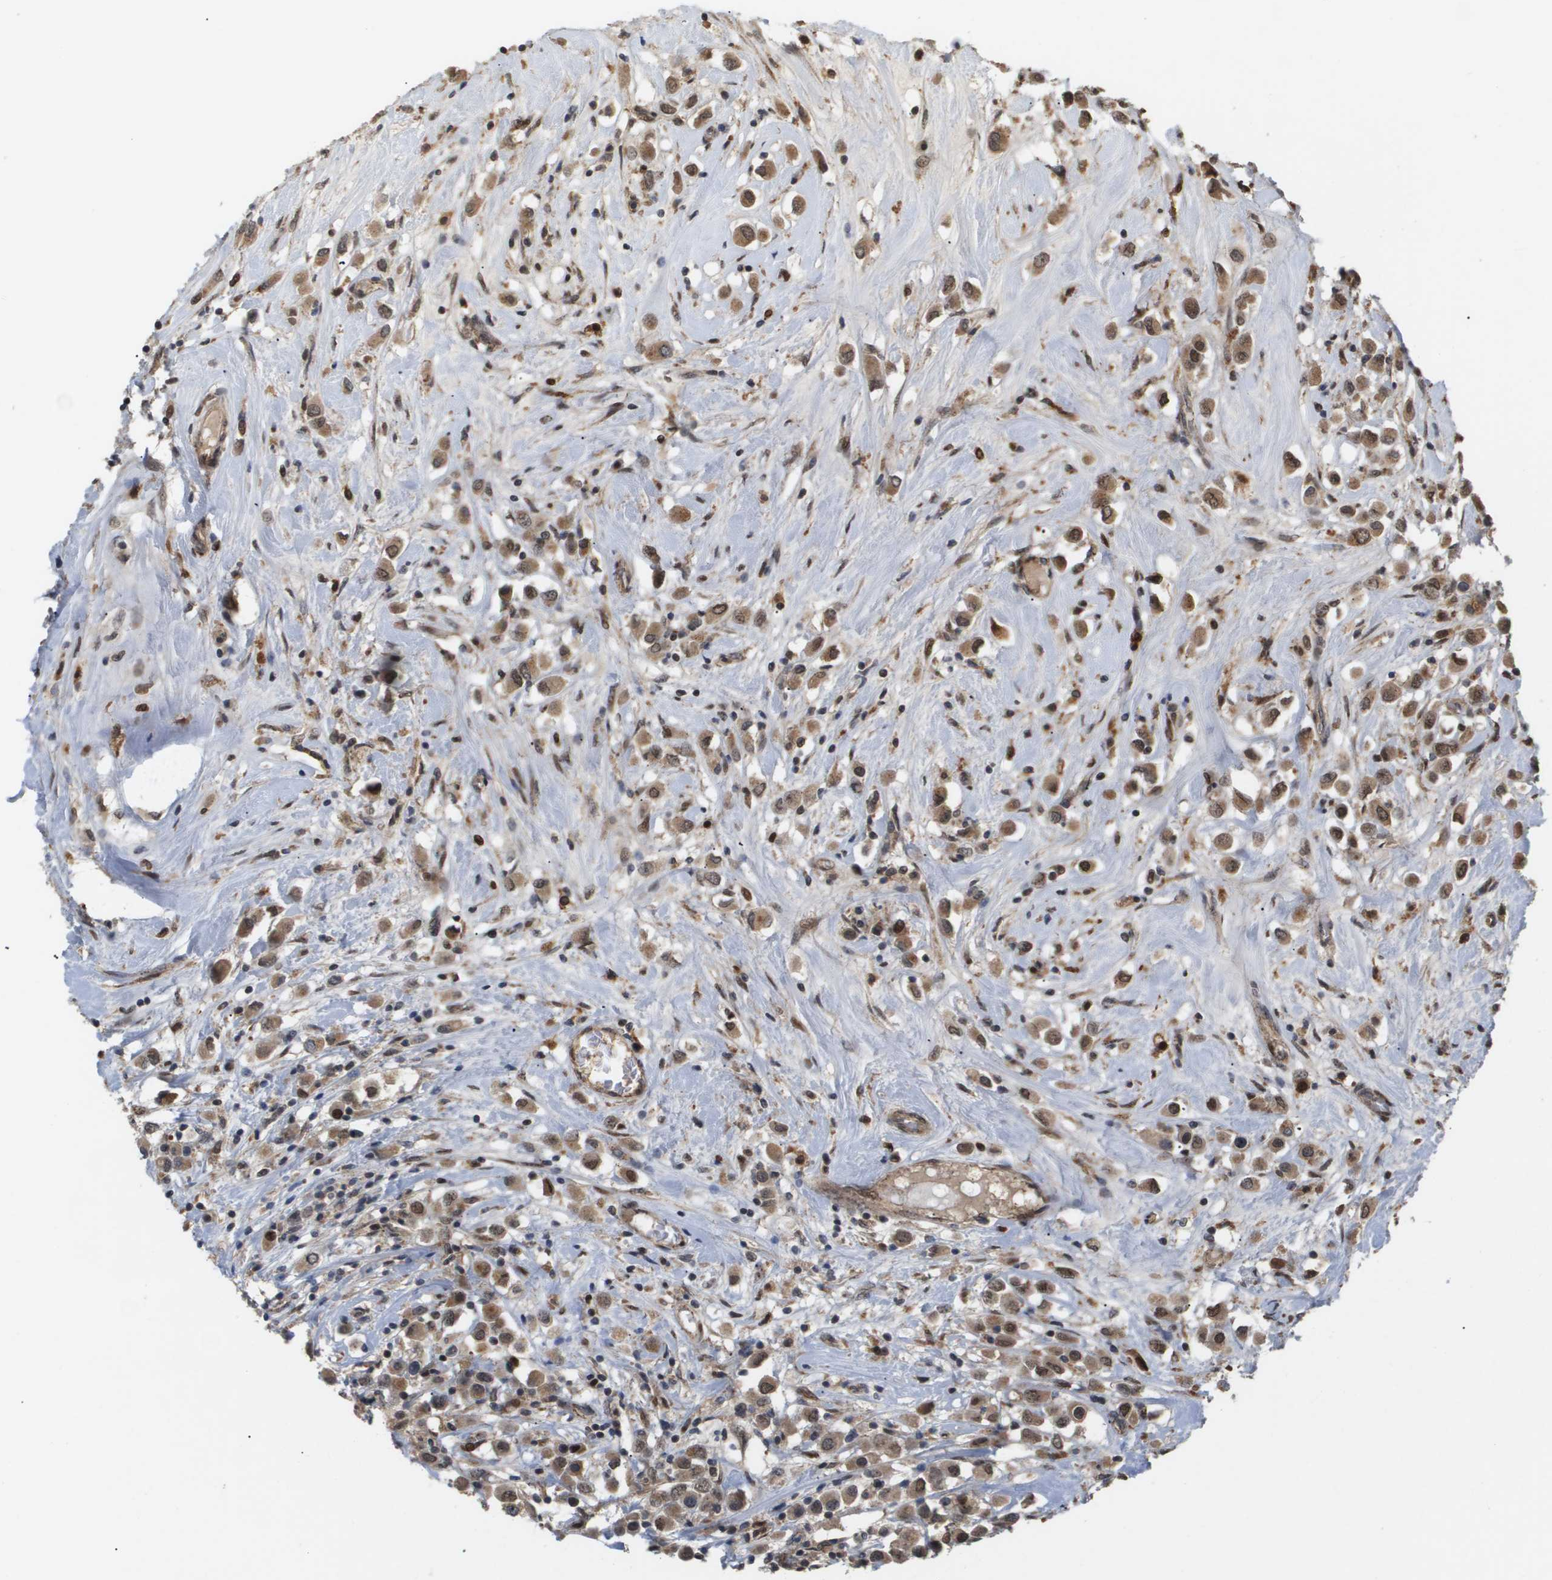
{"staining": {"intensity": "moderate", "quantity": ">75%", "location": "cytoplasmic/membranous,nuclear"}, "tissue": "breast cancer", "cell_type": "Tumor cells", "image_type": "cancer", "snomed": [{"axis": "morphology", "description": "Duct carcinoma"}, {"axis": "topography", "description": "Breast"}], "caption": "This is a micrograph of IHC staining of breast cancer, which shows moderate positivity in the cytoplasmic/membranous and nuclear of tumor cells.", "gene": "PDGFB", "patient": {"sex": "female", "age": 61}}